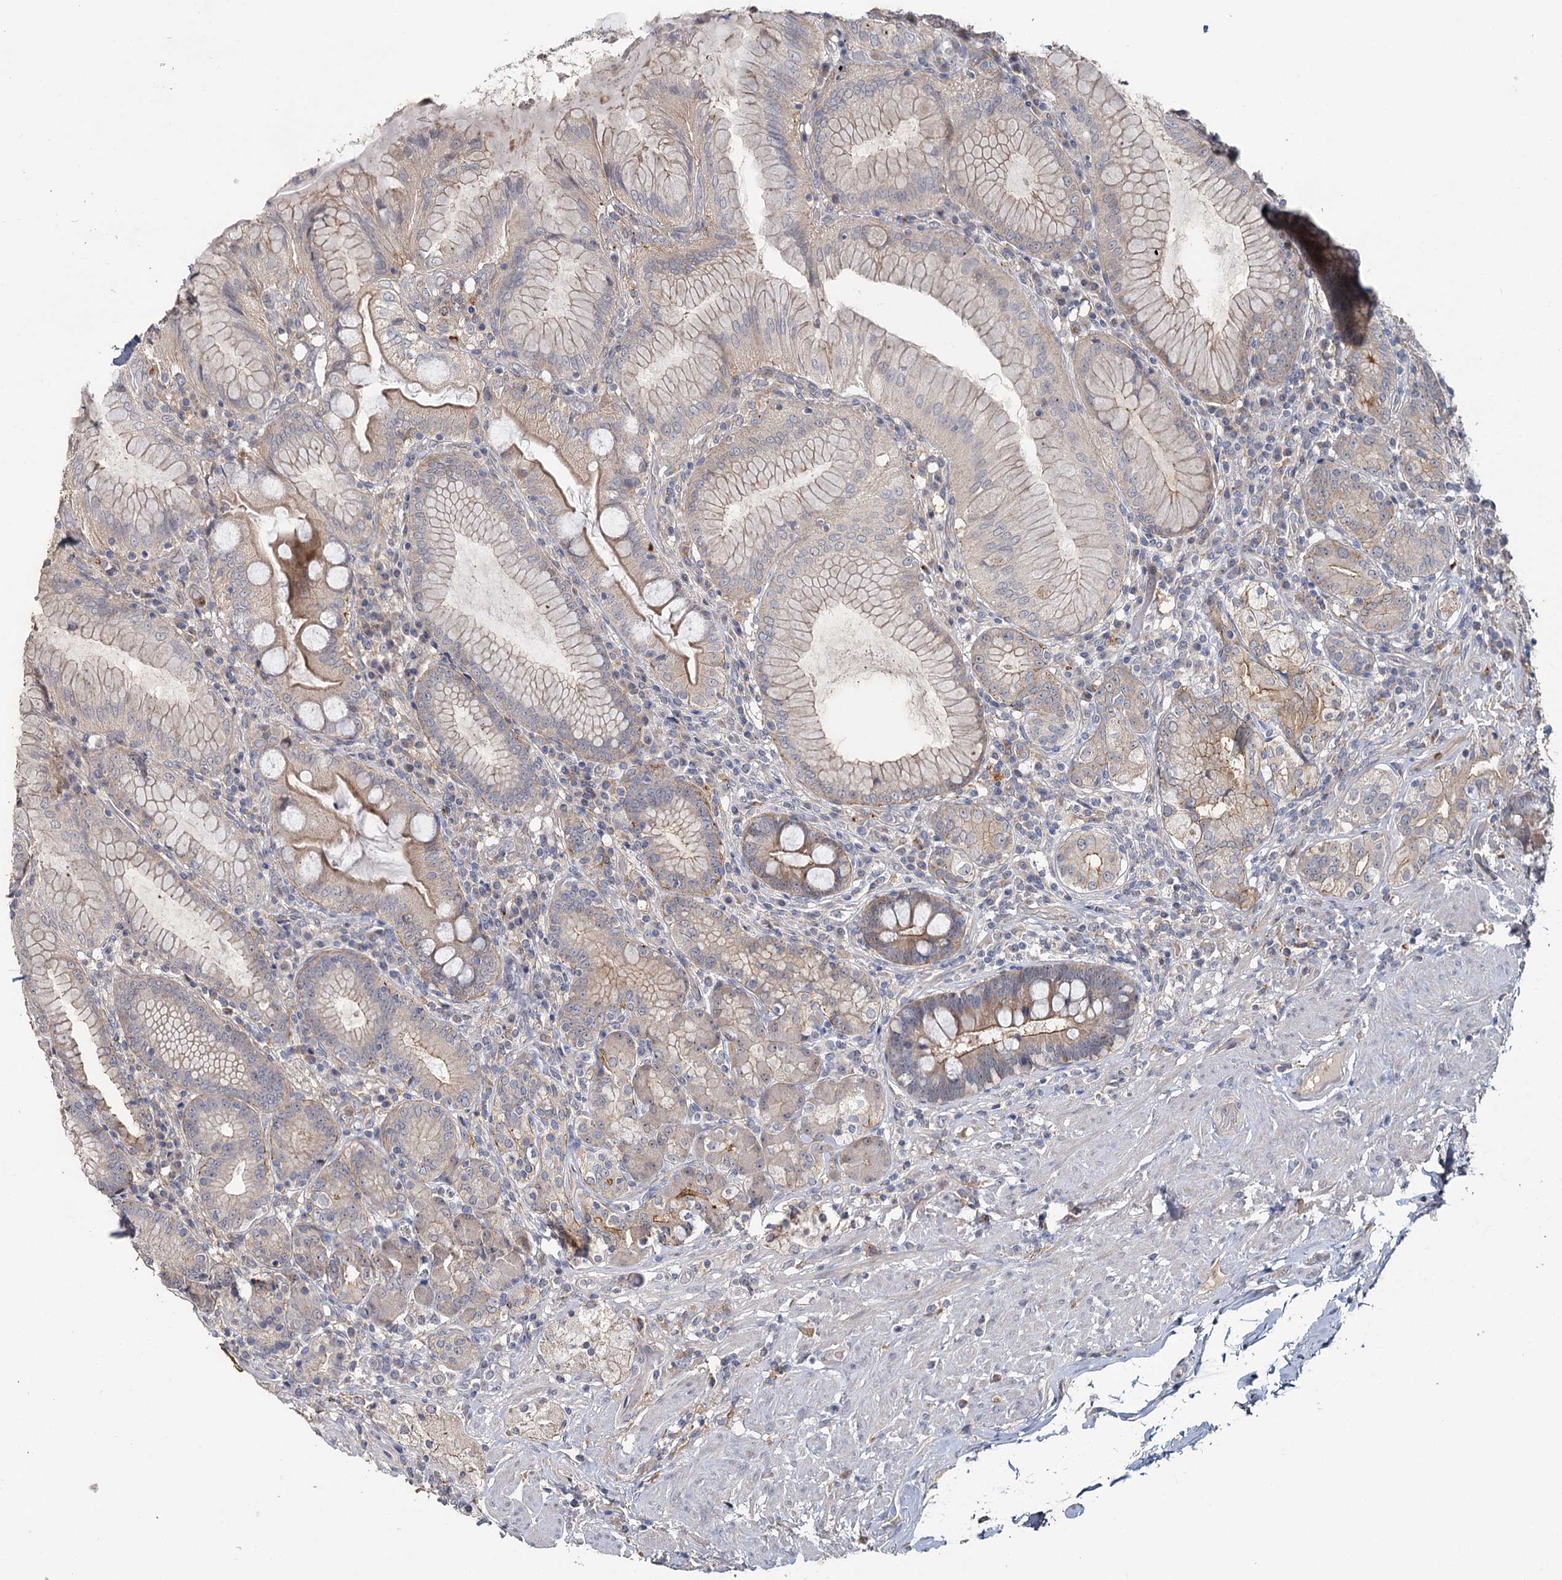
{"staining": {"intensity": "moderate", "quantity": "<25%", "location": "cytoplasmic/membranous"}, "tissue": "stomach", "cell_type": "Glandular cells", "image_type": "normal", "snomed": [{"axis": "morphology", "description": "Normal tissue, NOS"}, {"axis": "topography", "description": "Stomach, upper"}, {"axis": "topography", "description": "Stomach, lower"}], "caption": "Immunohistochemical staining of benign stomach shows moderate cytoplasmic/membranous protein expression in approximately <25% of glandular cells.", "gene": "ANGPTL5", "patient": {"sex": "female", "age": 76}}